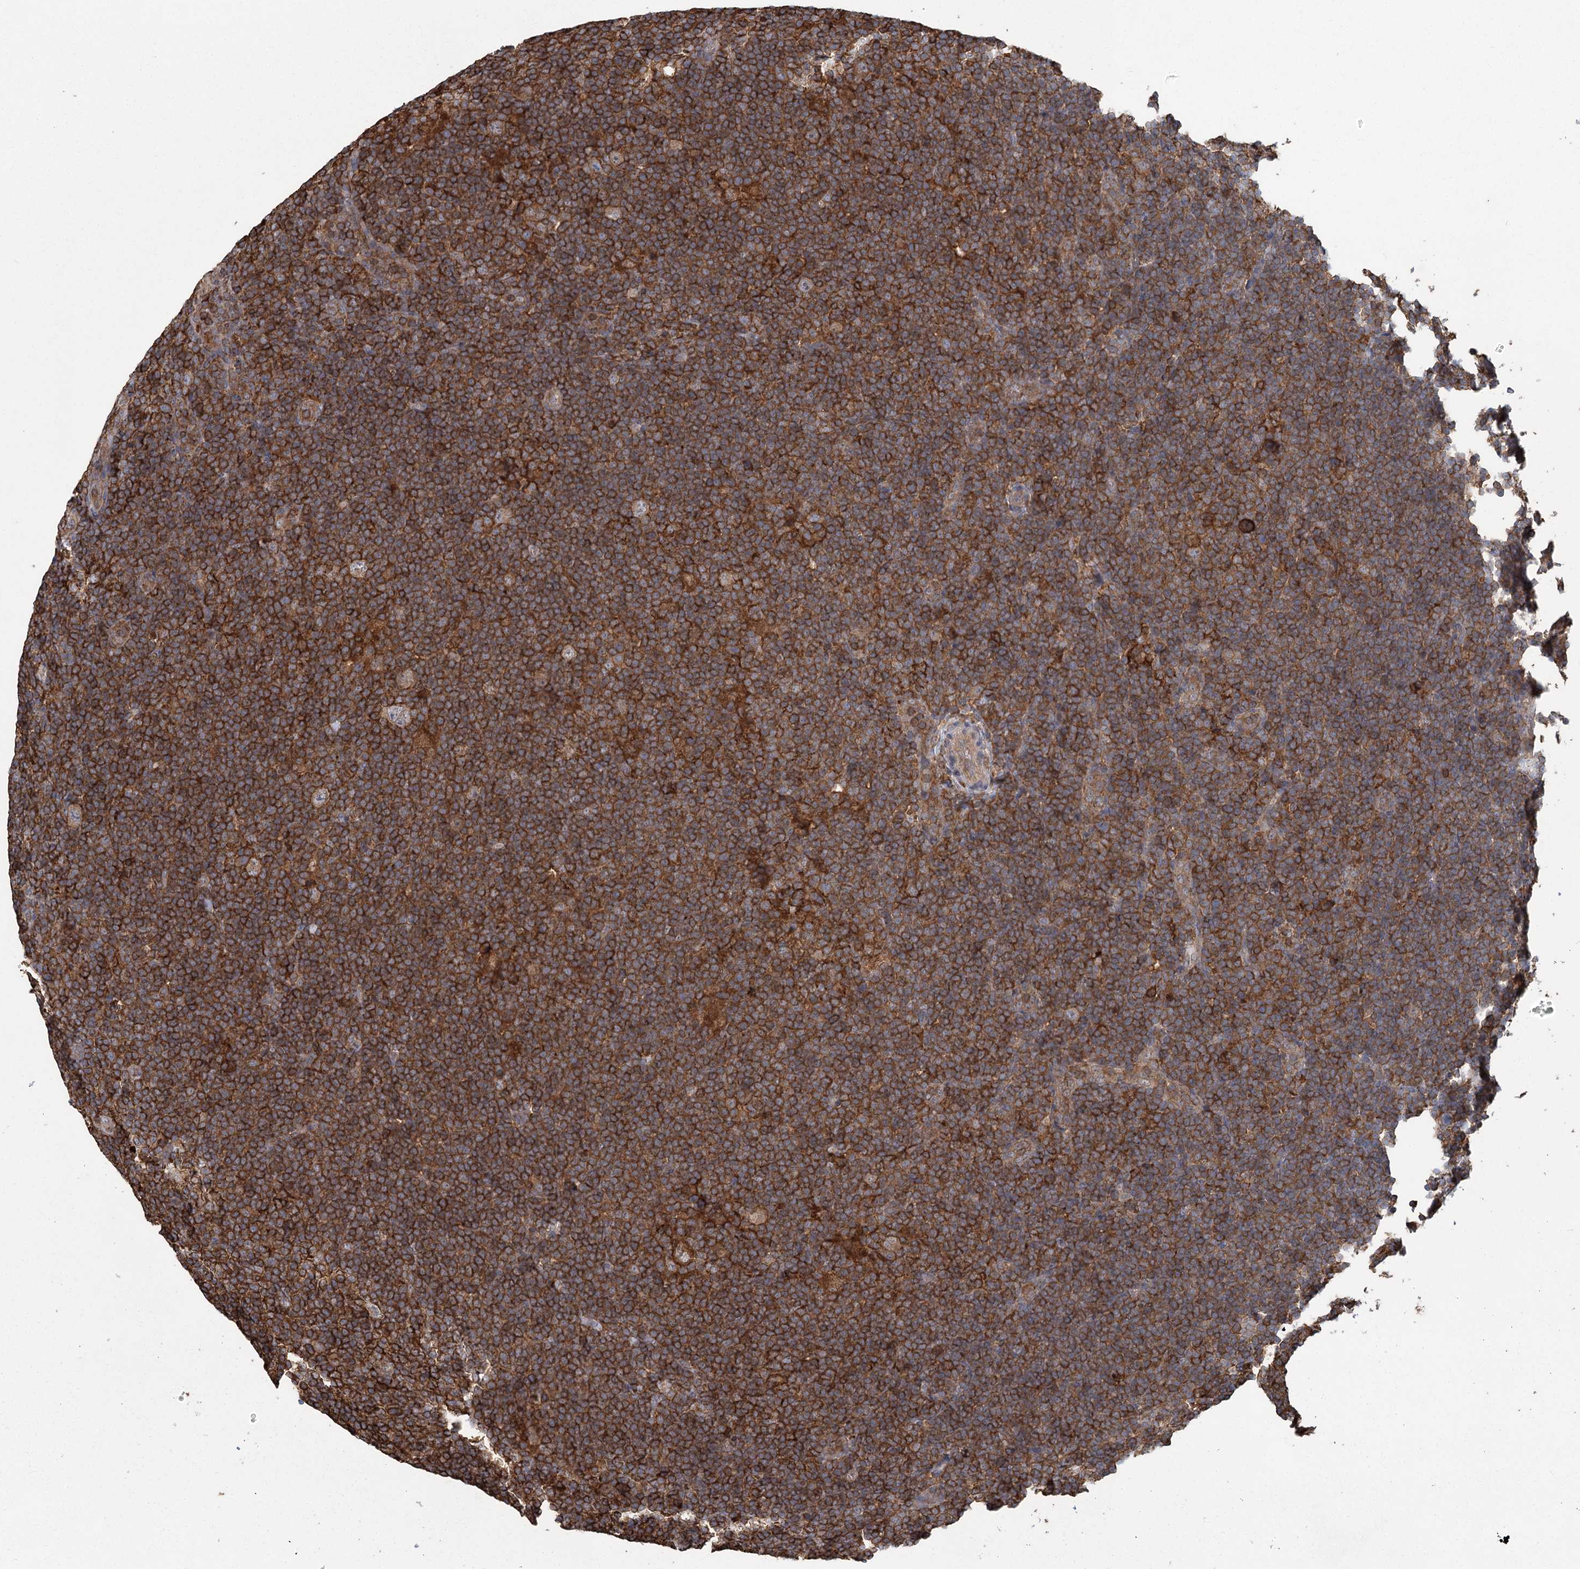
{"staining": {"intensity": "weak", "quantity": ">75%", "location": "cytoplasmic/membranous"}, "tissue": "lymphoma", "cell_type": "Tumor cells", "image_type": "cancer", "snomed": [{"axis": "morphology", "description": "Hodgkin's disease, NOS"}, {"axis": "topography", "description": "Lymph node"}], "caption": "Human Hodgkin's disease stained with a brown dye displays weak cytoplasmic/membranous positive expression in approximately >75% of tumor cells.", "gene": "PLEKHA7", "patient": {"sex": "female", "age": 57}}